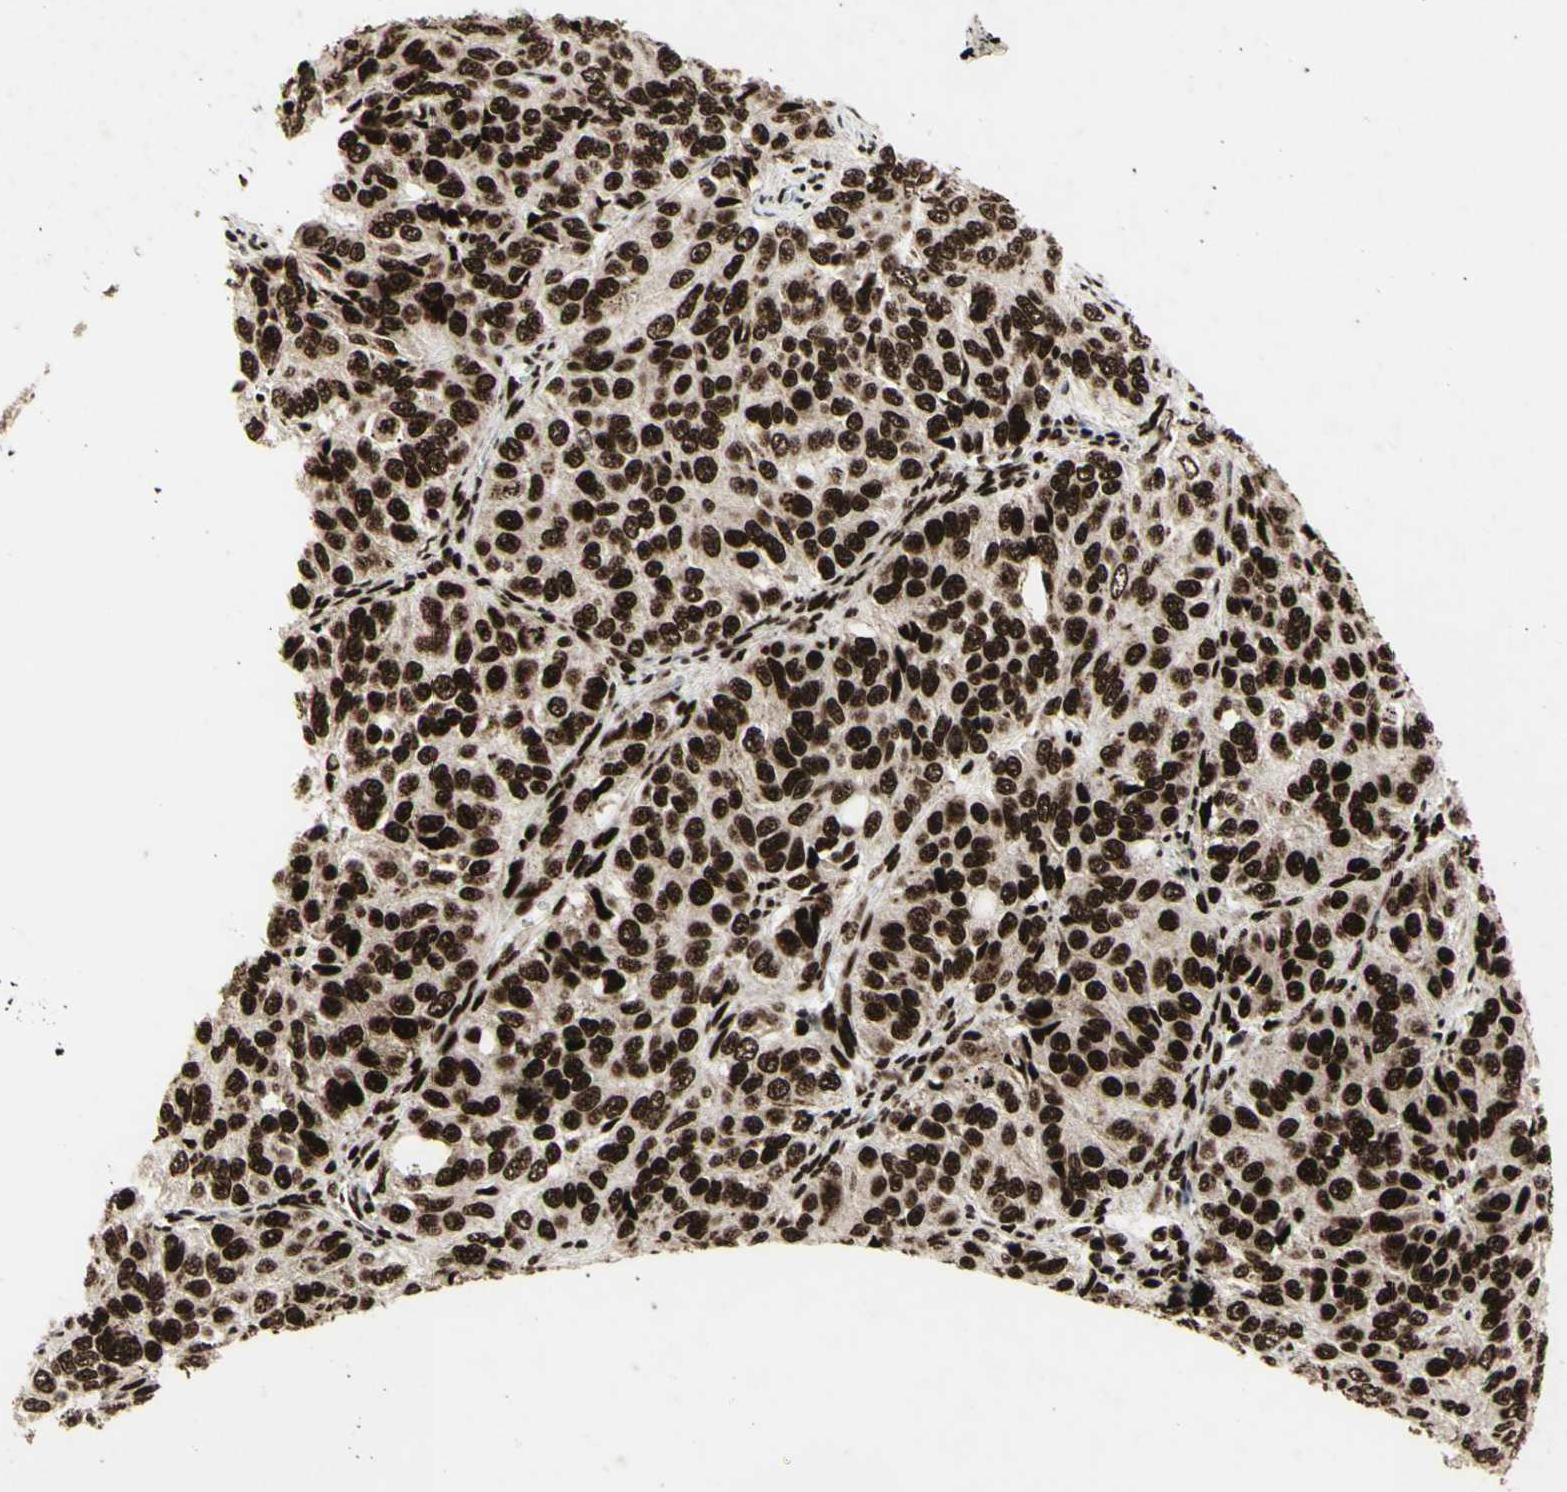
{"staining": {"intensity": "strong", "quantity": ">75%", "location": "nuclear"}, "tissue": "ovarian cancer", "cell_type": "Tumor cells", "image_type": "cancer", "snomed": [{"axis": "morphology", "description": "Carcinoma, endometroid"}, {"axis": "topography", "description": "Ovary"}], "caption": "Immunohistochemistry of endometroid carcinoma (ovarian) shows high levels of strong nuclear expression in approximately >75% of tumor cells. The staining was performed using DAB to visualize the protein expression in brown, while the nuclei were stained in blue with hematoxylin (Magnification: 20x).", "gene": "U2AF2", "patient": {"sex": "female", "age": 51}}